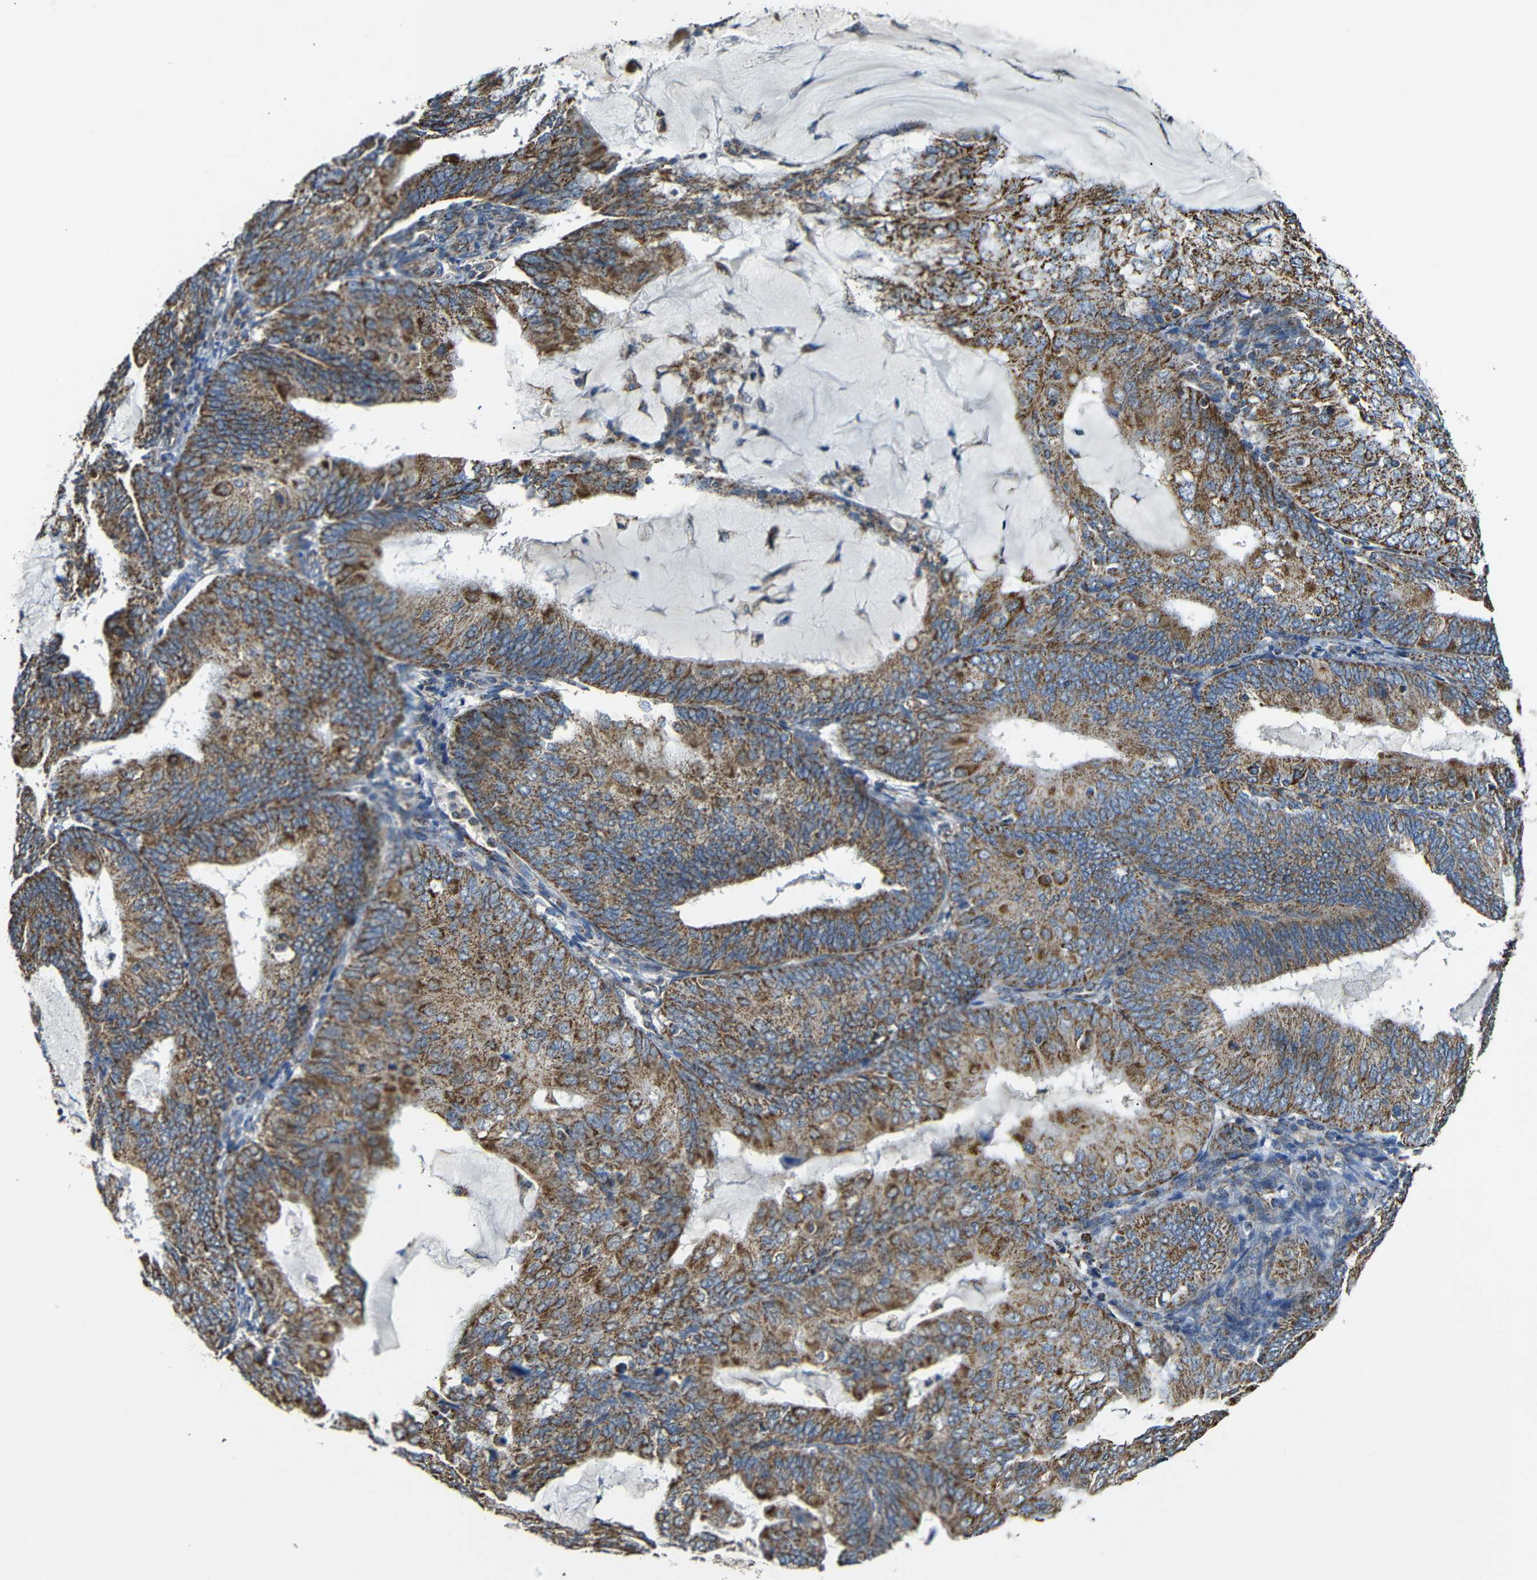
{"staining": {"intensity": "moderate", "quantity": ">75%", "location": "cytoplasmic/membranous"}, "tissue": "endometrial cancer", "cell_type": "Tumor cells", "image_type": "cancer", "snomed": [{"axis": "morphology", "description": "Adenocarcinoma, NOS"}, {"axis": "topography", "description": "Endometrium"}], "caption": "Immunohistochemical staining of adenocarcinoma (endometrial) displays moderate cytoplasmic/membranous protein positivity in approximately >75% of tumor cells.", "gene": "NR3C2", "patient": {"sex": "female", "age": 81}}